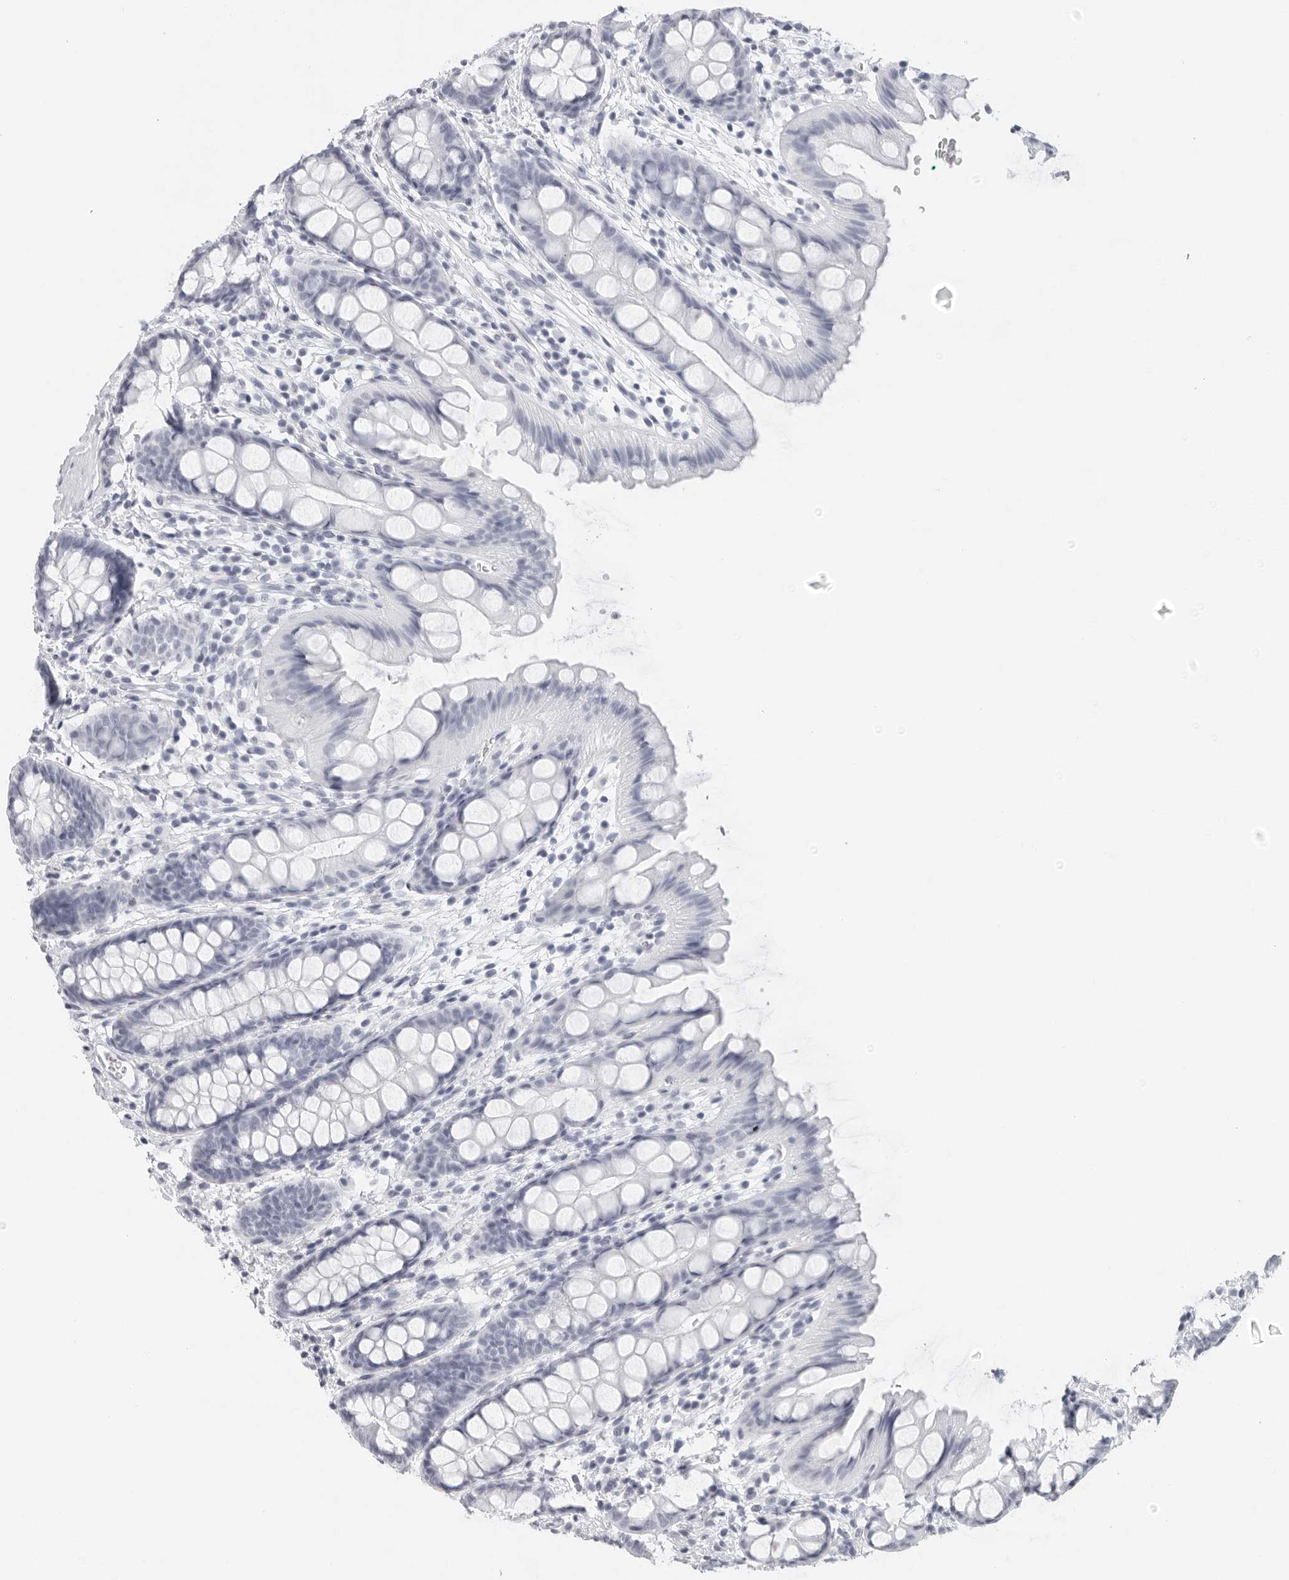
{"staining": {"intensity": "negative", "quantity": "none", "location": "none"}, "tissue": "rectum", "cell_type": "Glandular cells", "image_type": "normal", "snomed": [{"axis": "morphology", "description": "Normal tissue, NOS"}, {"axis": "topography", "description": "Rectum"}], "caption": "This is a photomicrograph of immunohistochemistry (IHC) staining of normal rectum, which shows no staining in glandular cells. (DAB (3,3'-diaminobenzidine) immunohistochemistry (IHC) with hematoxylin counter stain).", "gene": "CST1", "patient": {"sex": "female", "age": 65}}